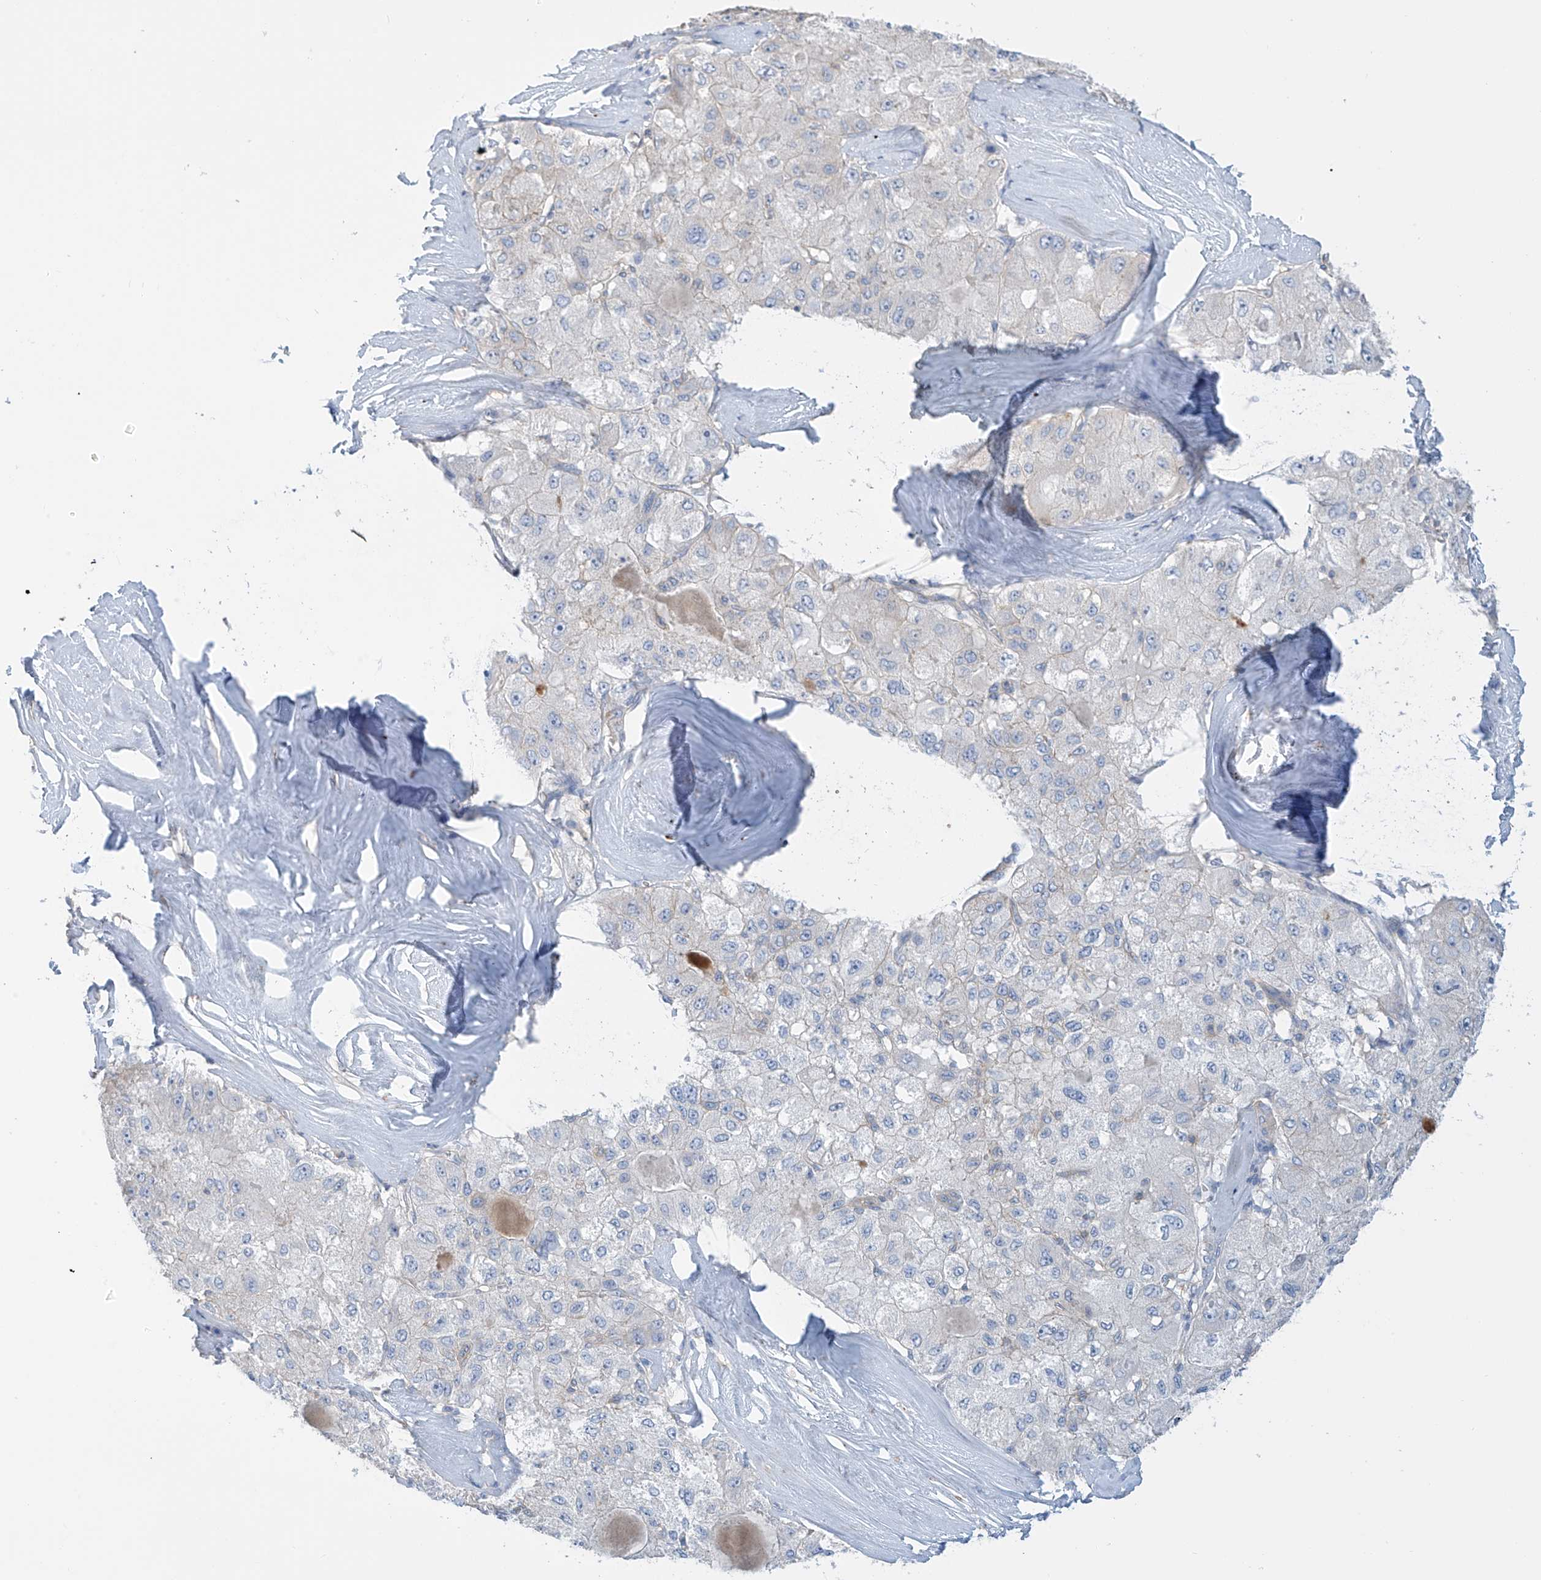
{"staining": {"intensity": "negative", "quantity": "none", "location": "none"}, "tissue": "liver cancer", "cell_type": "Tumor cells", "image_type": "cancer", "snomed": [{"axis": "morphology", "description": "Carcinoma, Hepatocellular, NOS"}, {"axis": "topography", "description": "Liver"}], "caption": "Immunohistochemistry (IHC) photomicrograph of neoplastic tissue: liver cancer stained with DAB (3,3'-diaminobenzidine) reveals no significant protein expression in tumor cells.", "gene": "ZNF846", "patient": {"sex": "male", "age": 80}}